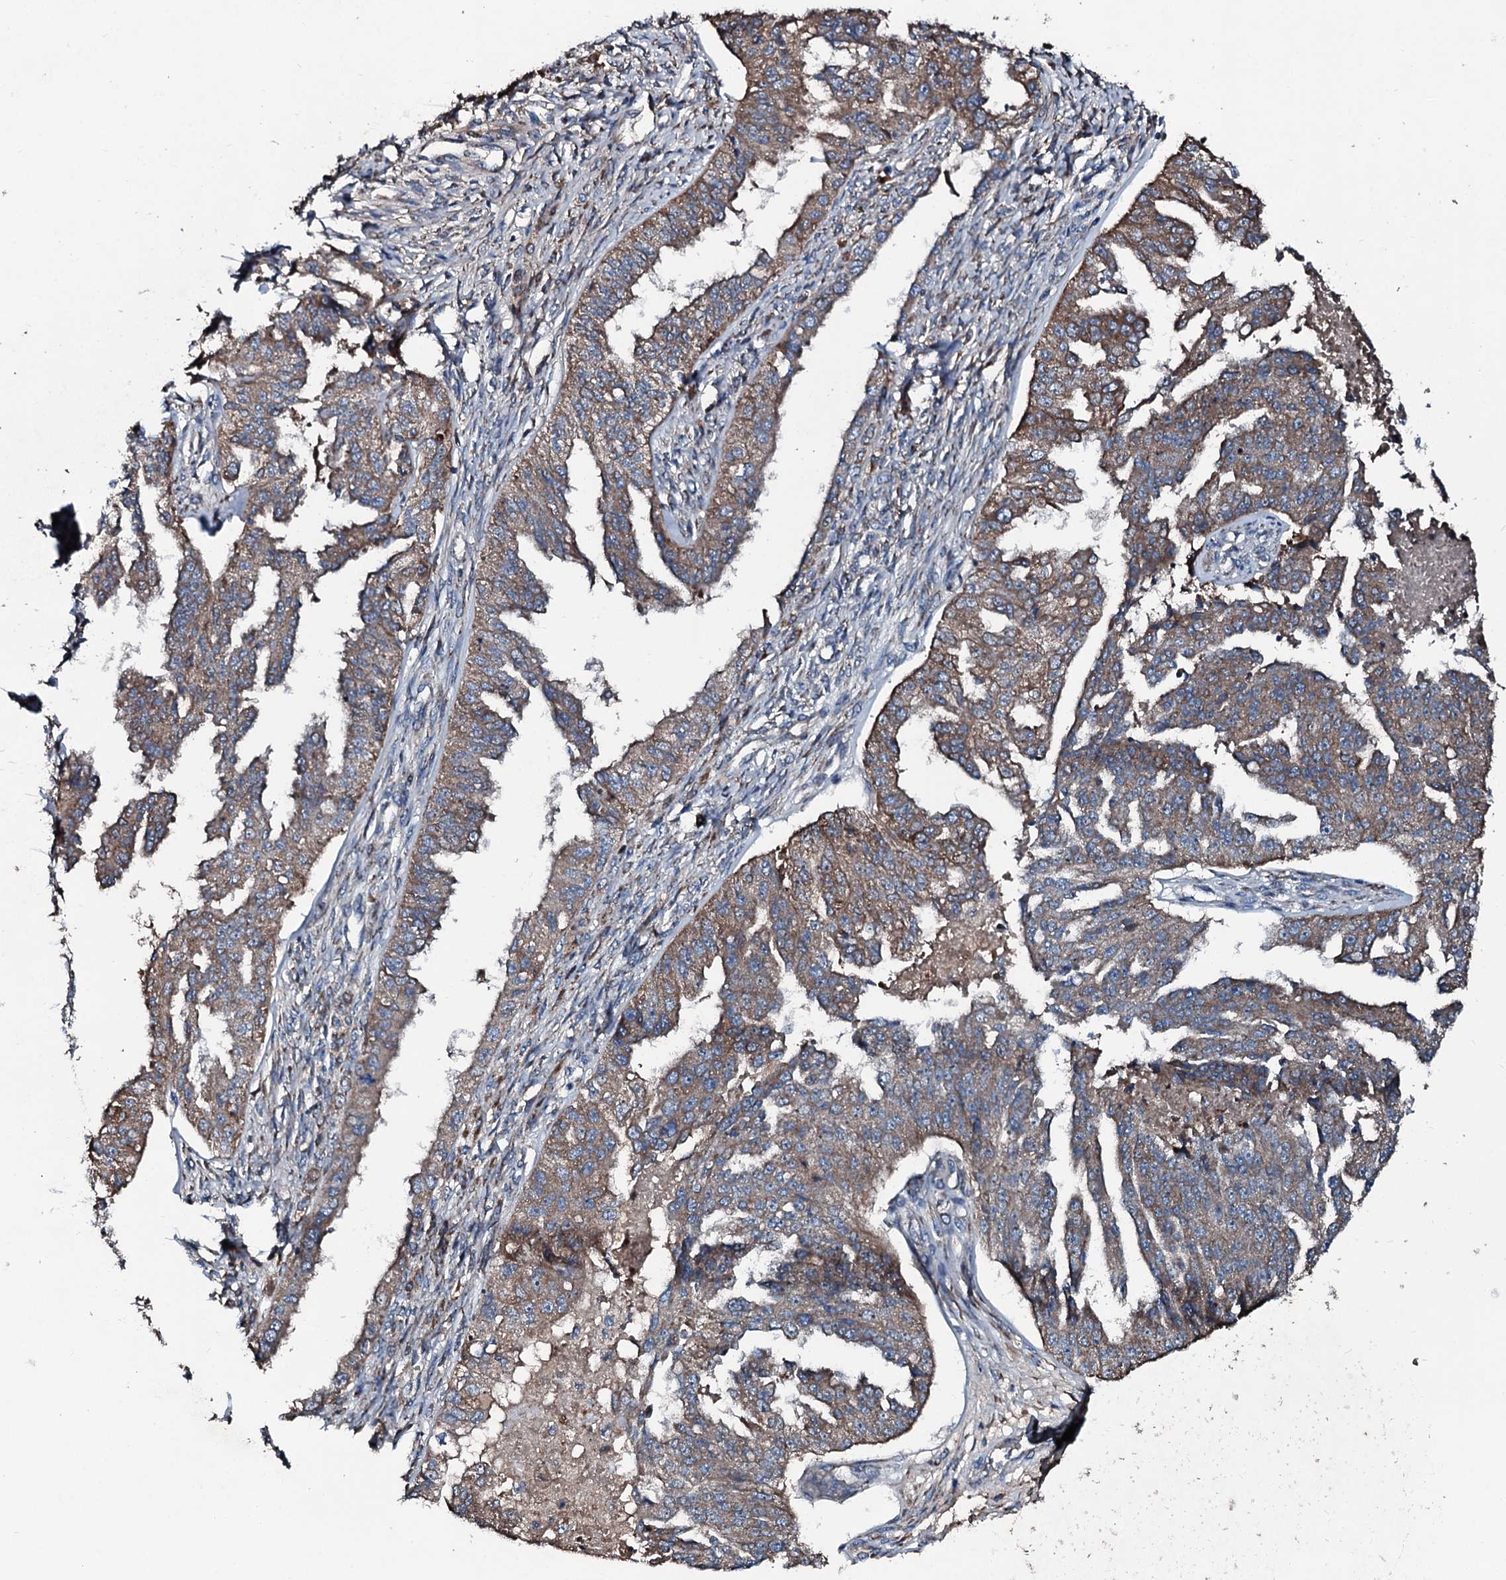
{"staining": {"intensity": "moderate", "quantity": ">75%", "location": "cytoplasmic/membranous"}, "tissue": "ovarian cancer", "cell_type": "Tumor cells", "image_type": "cancer", "snomed": [{"axis": "morphology", "description": "Cystadenocarcinoma, serous, NOS"}, {"axis": "topography", "description": "Ovary"}], "caption": "A medium amount of moderate cytoplasmic/membranous expression is seen in approximately >75% of tumor cells in ovarian serous cystadenocarcinoma tissue.", "gene": "ACSS3", "patient": {"sex": "female", "age": 58}}